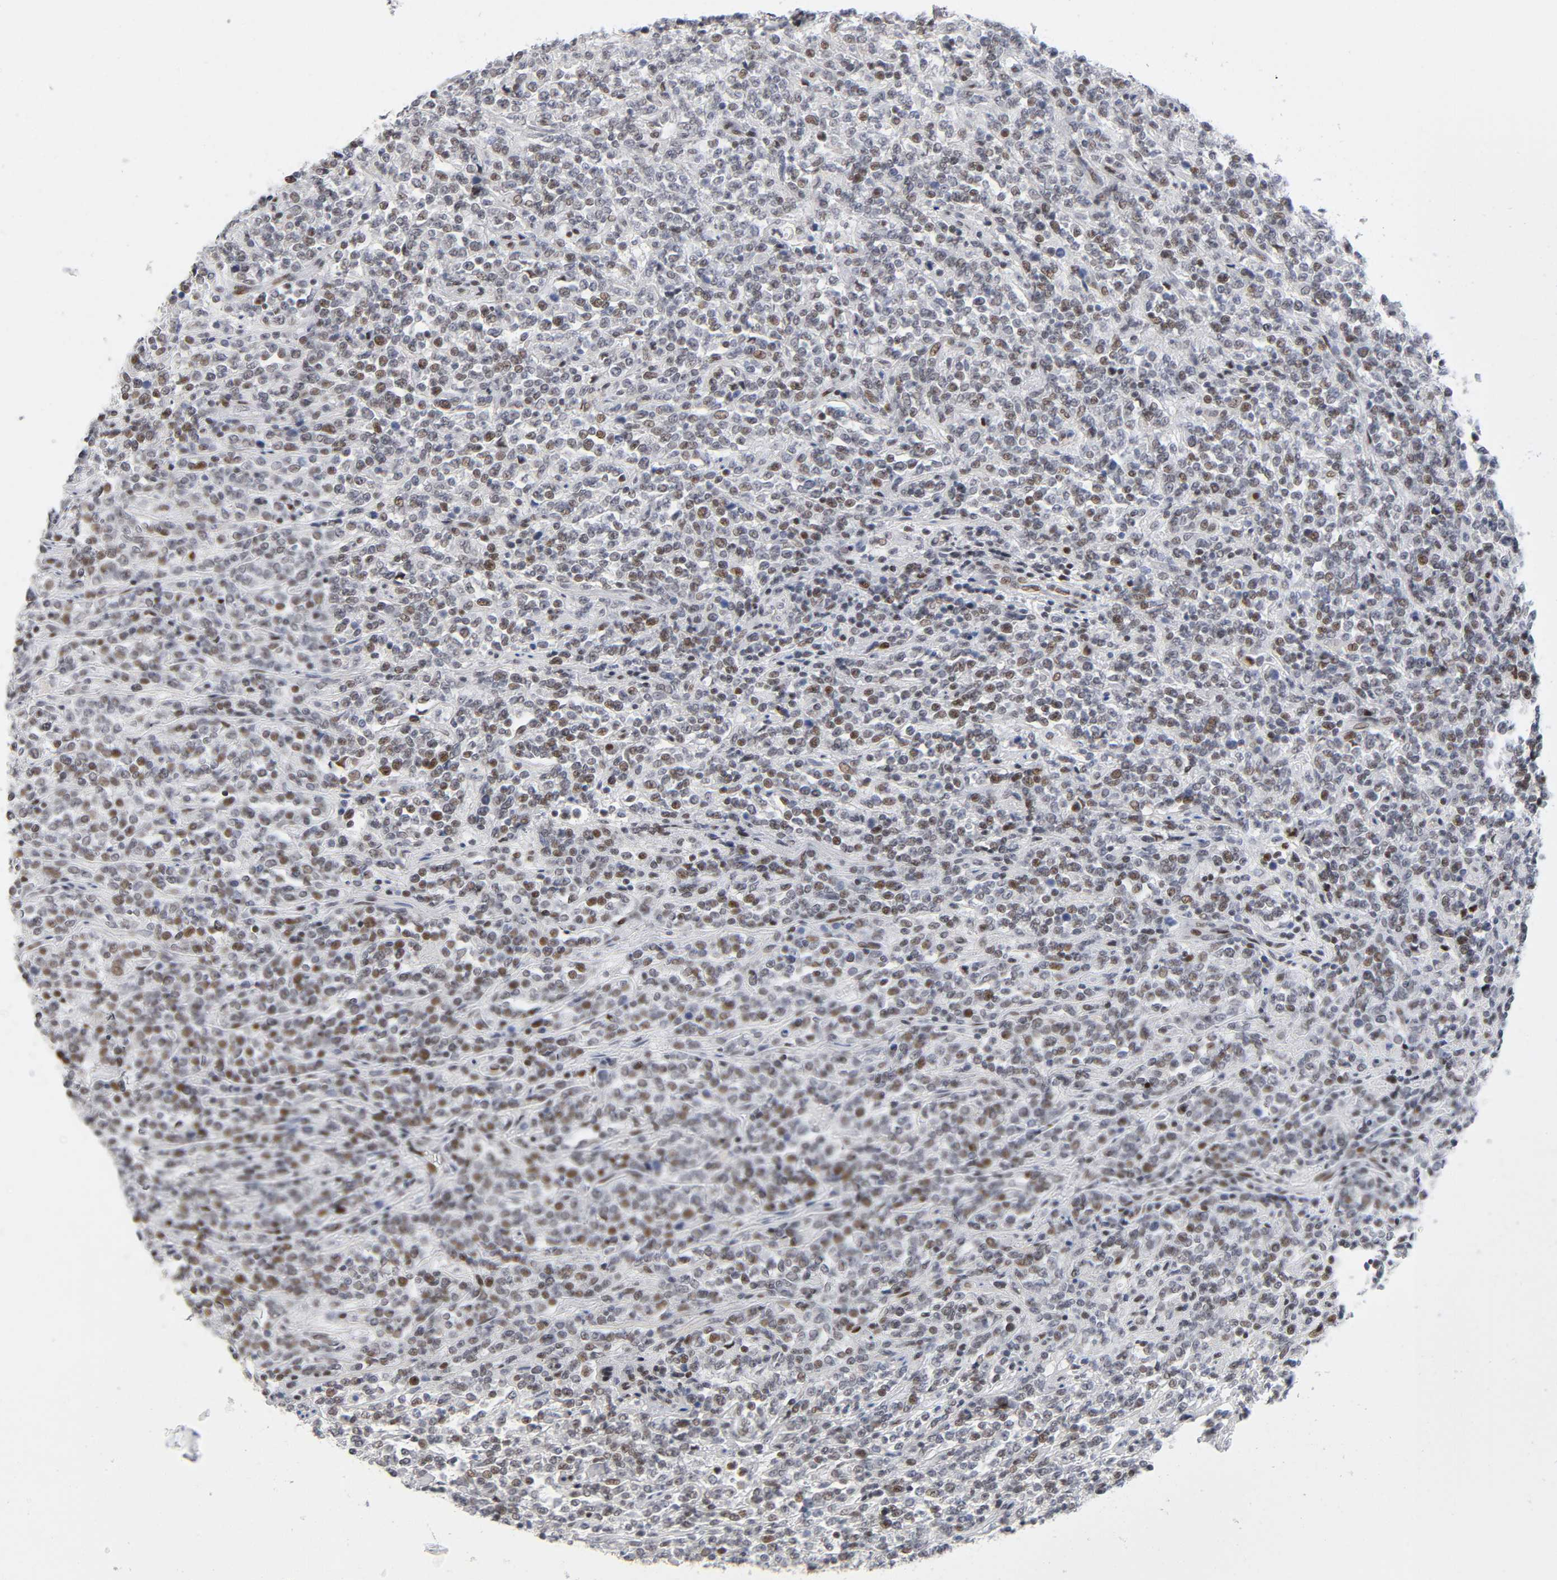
{"staining": {"intensity": "moderate", "quantity": "25%-75%", "location": "nuclear"}, "tissue": "lymphoma", "cell_type": "Tumor cells", "image_type": "cancer", "snomed": [{"axis": "morphology", "description": "Malignant lymphoma, non-Hodgkin's type, High grade"}, {"axis": "topography", "description": "Soft tissue"}], "caption": "High-grade malignant lymphoma, non-Hodgkin's type stained for a protein (brown) shows moderate nuclear positive expression in about 25%-75% of tumor cells.", "gene": "SP3", "patient": {"sex": "male", "age": 18}}